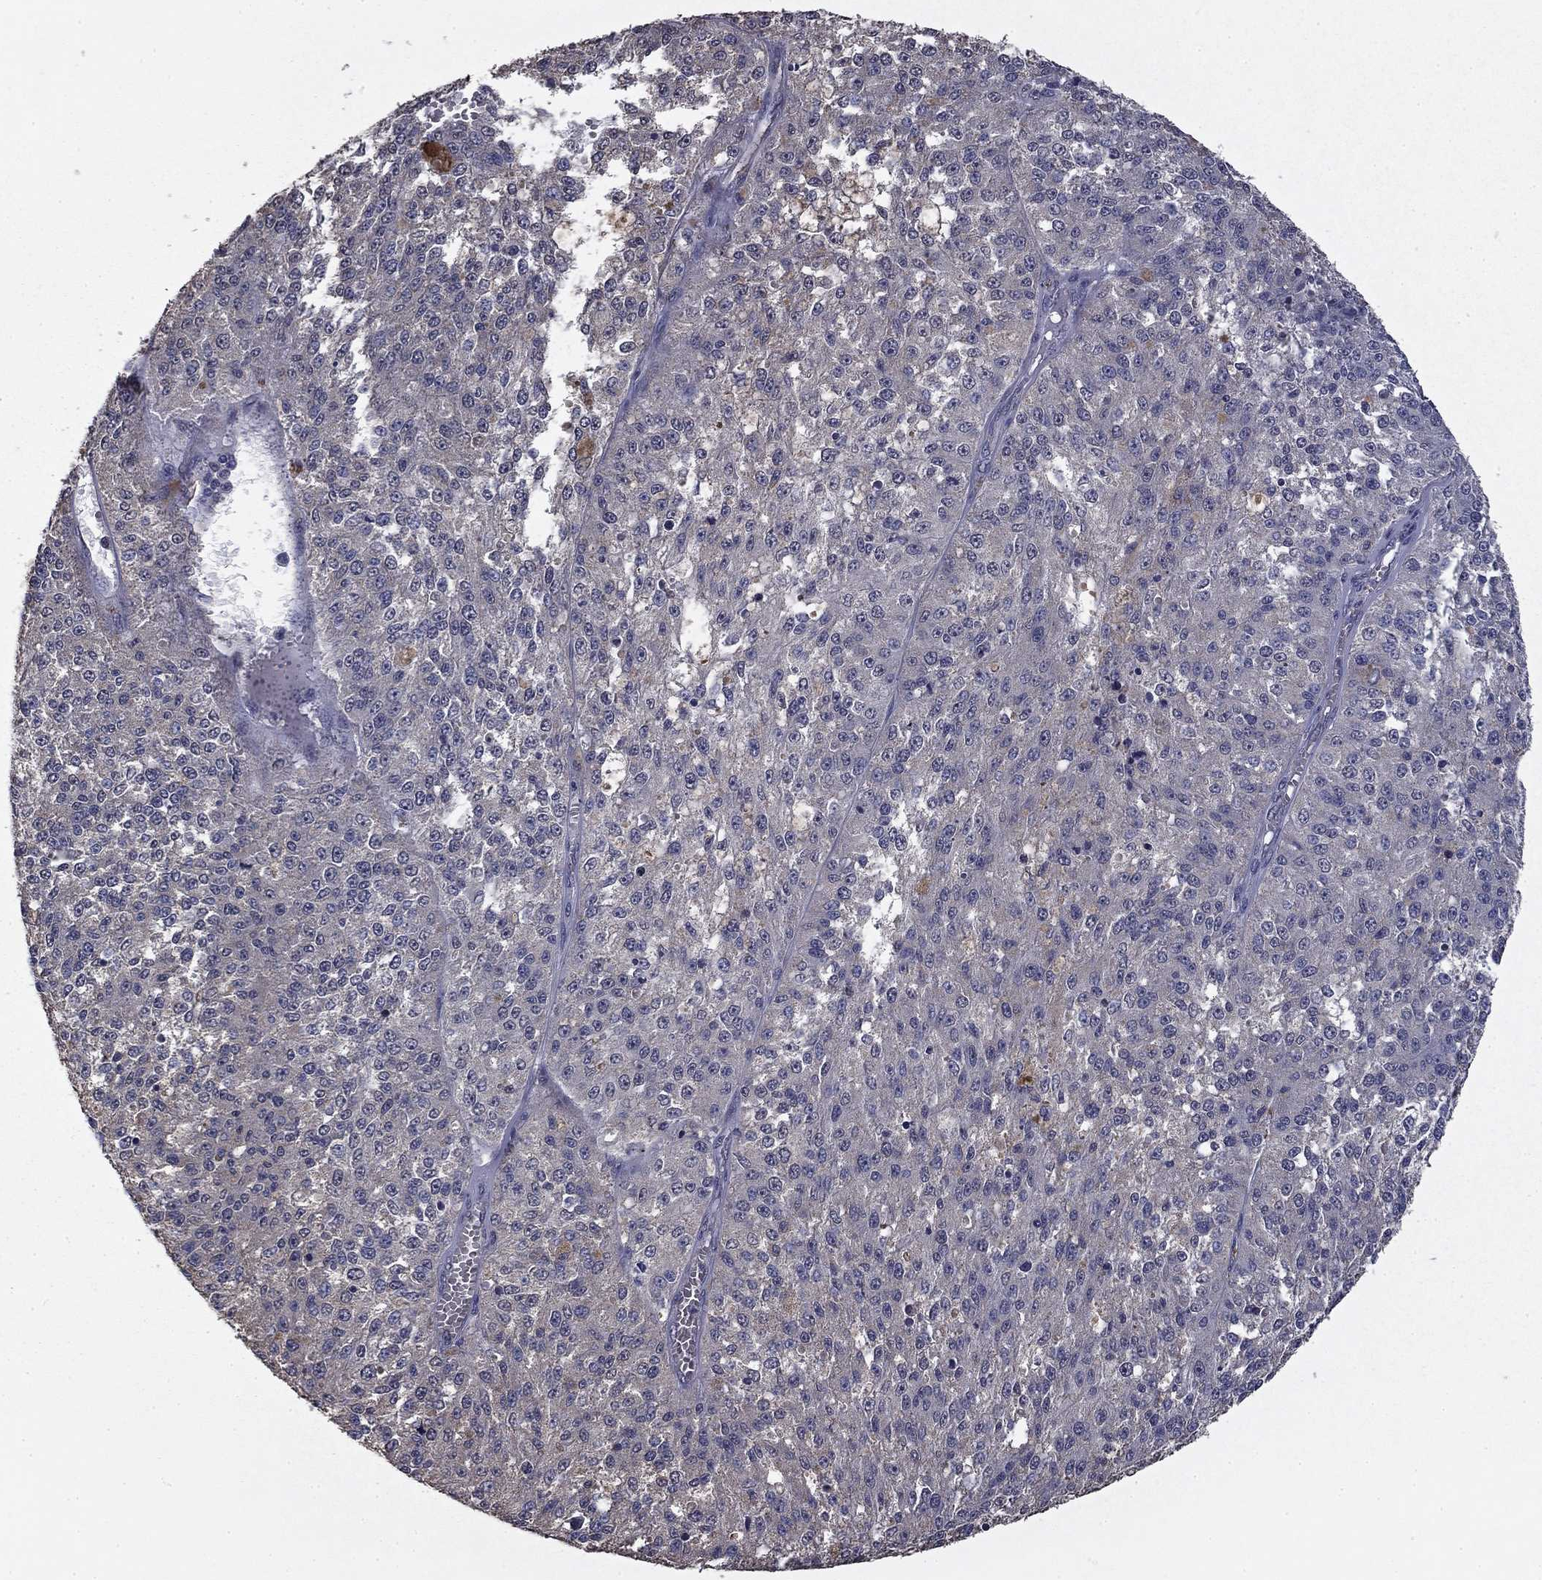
{"staining": {"intensity": "negative", "quantity": "none", "location": "none"}, "tissue": "melanoma", "cell_type": "Tumor cells", "image_type": "cancer", "snomed": [{"axis": "morphology", "description": "Malignant melanoma, Metastatic site"}, {"axis": "topography", "description": "Lymph node"}], "caption": "Immunohistochemistry image of human melanoma stained for a protein (brown), which shows no staining in tumor cells. The staining was performed using DAB (3,3'-diaminobenzidine) to visualize the protein expression in brown, while the nuclei were stained in blue with hematoxylin (Magnification: 20x).", "gene": "MFAP3L", "patient": {"sex": "female", "age": 64}}